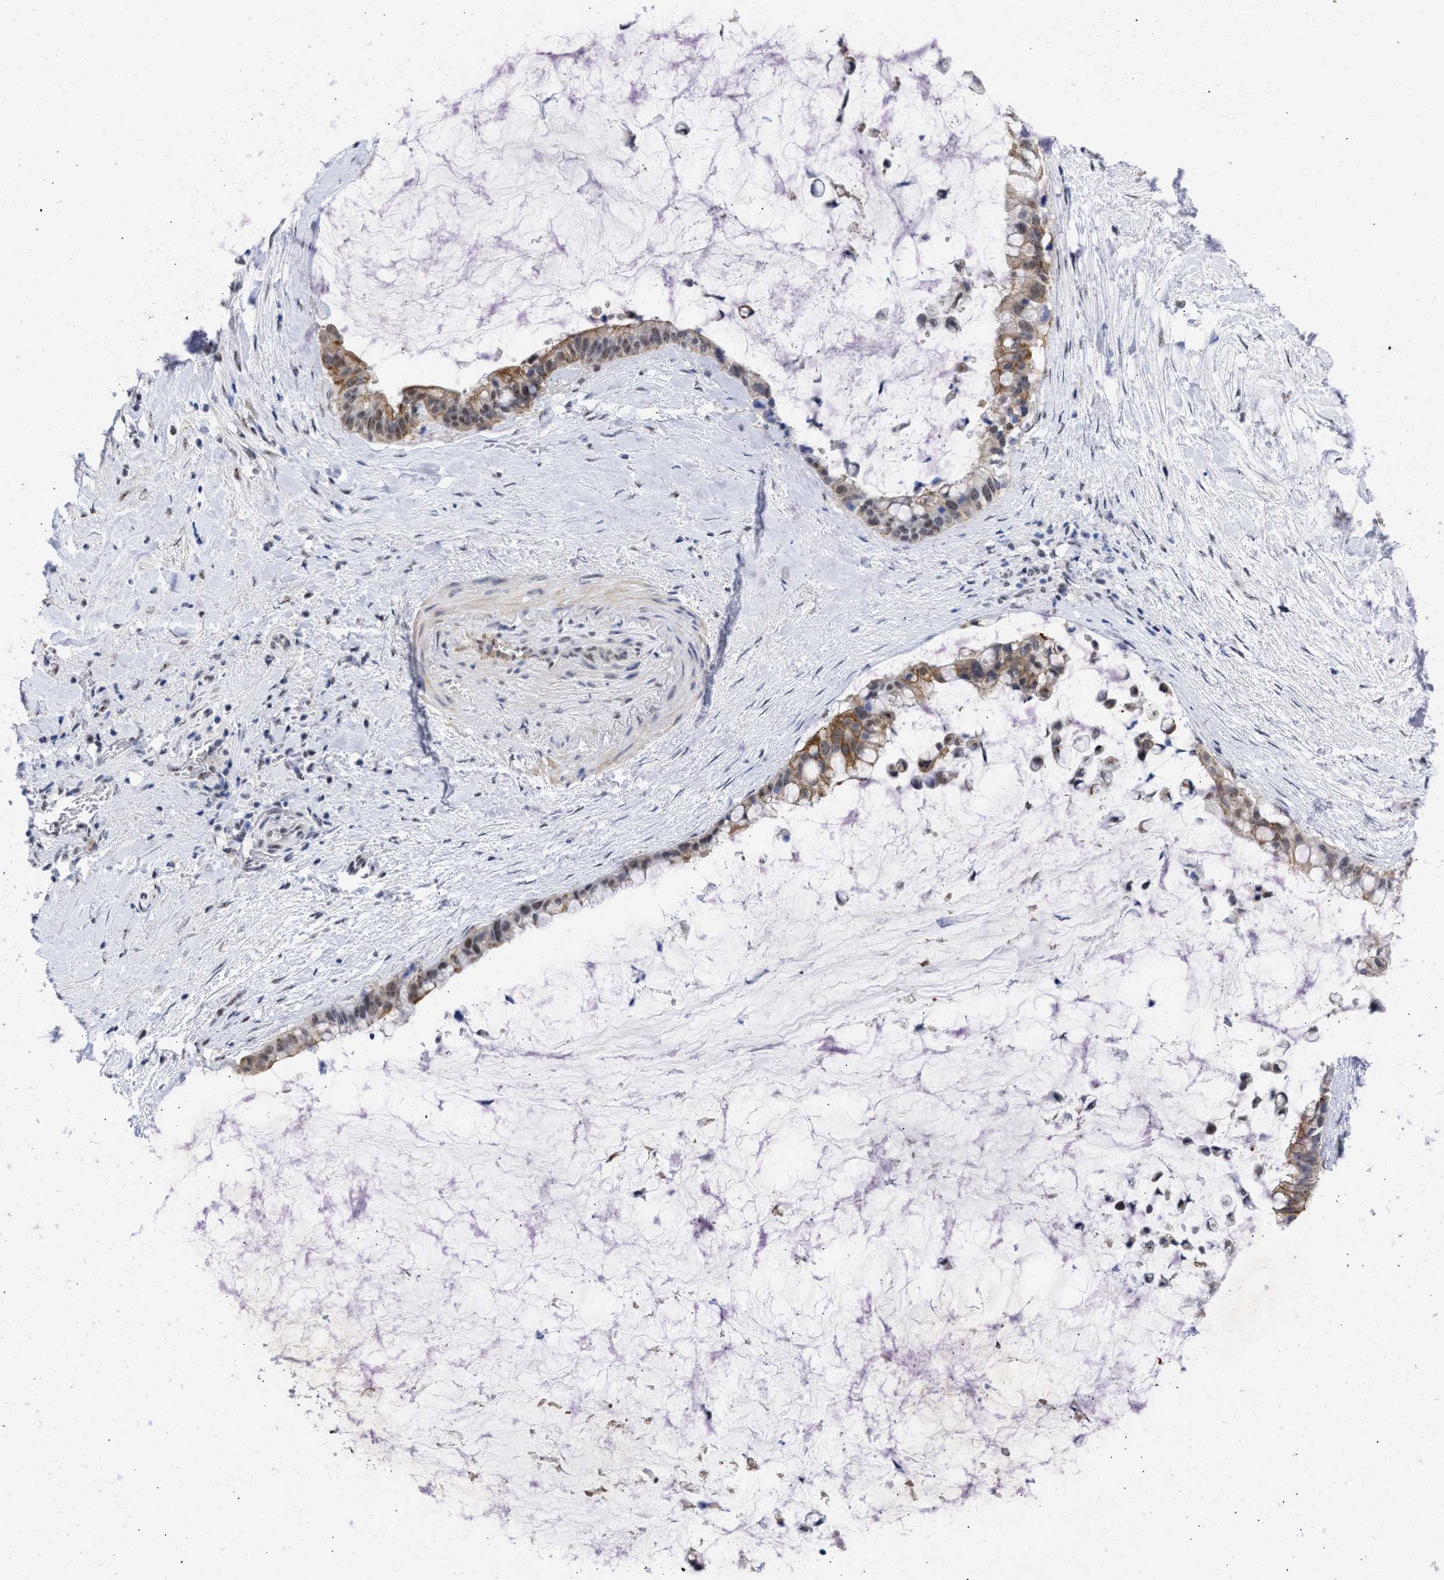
{"staining": {"intensity": "moderate", "quantity": ">75%", "location": "cytoplasmic/membranous,nuclear"}, "tissue": "pancreatic cancer", "cell_type": "Tumor cells", "image_type": "cancer", "snomed": [{"axis": "morphology", "description": "Adenocarcinoma, NOS"}, {"axis": "topography", "description": "Pancreas"}], "caption": "Protein expression analysis of adenocarcinoma (pancreatic) displays moderate cytoplasmic/membranous and nuclear expression in approximately >75% of tumor cells.", "gene": "DDX41", "patient": {"sex": "male", "age": 41}}